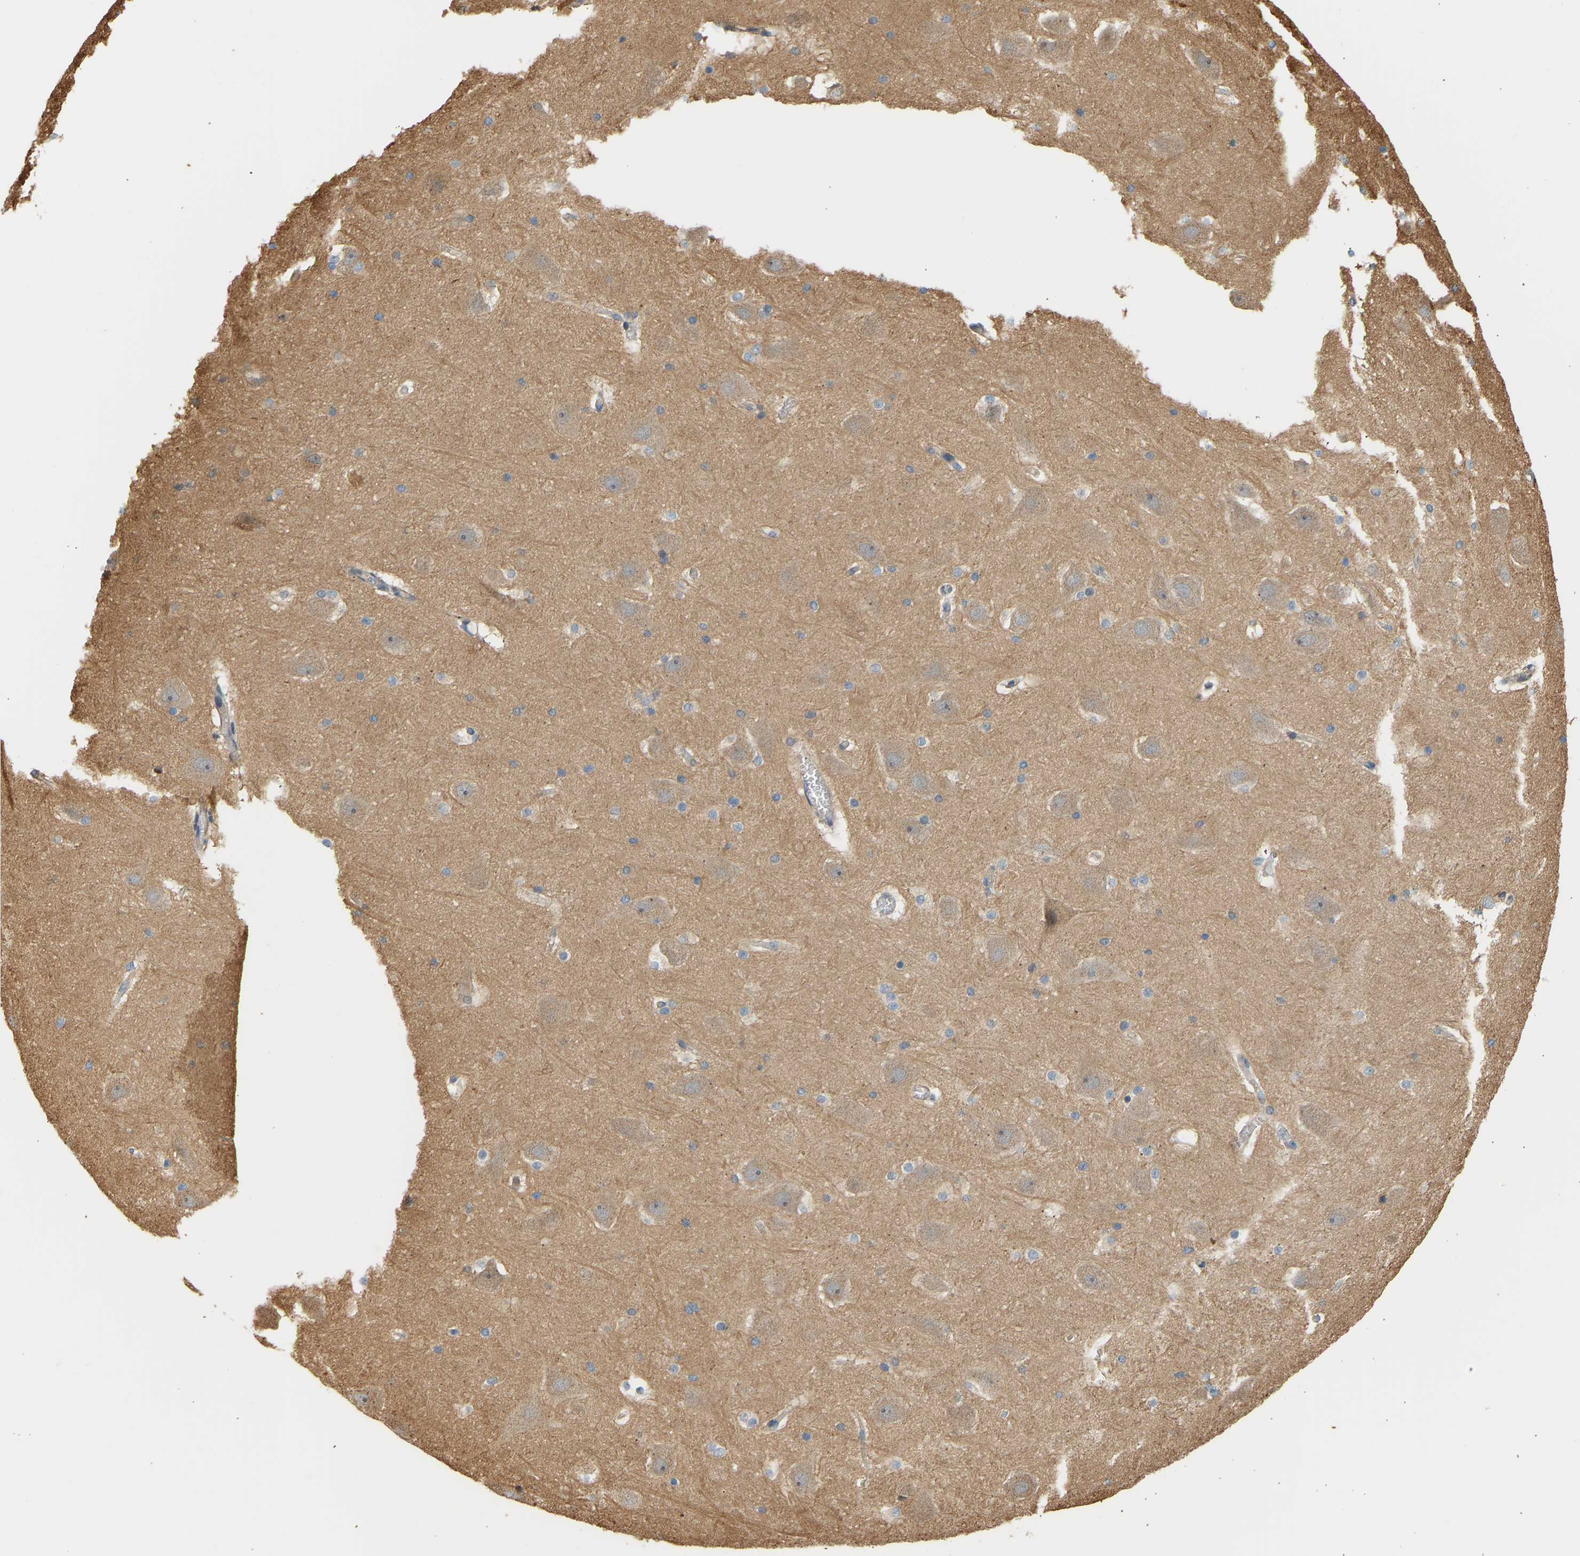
{"staining": {"intensity": "negative", "quantity": "none", "location": "none"}, "tissue": "hippocampus", "cell_type": "Glial cells", "image_type": "normal", "snomed": [{"axis": "morphology", "description": "Normal tissue, NOS"}, {"axis": "topography", "description": "Hippocampus"}], "caption": "Glial cells are negative for protein expression in benign human hippocampus. (DAB (3,3'-diaminobenzidine) IHC visualized using brightfield microscopy, high magnification).", "gene": "CEP57", "patient": {"sex": "male", "age": 45}}